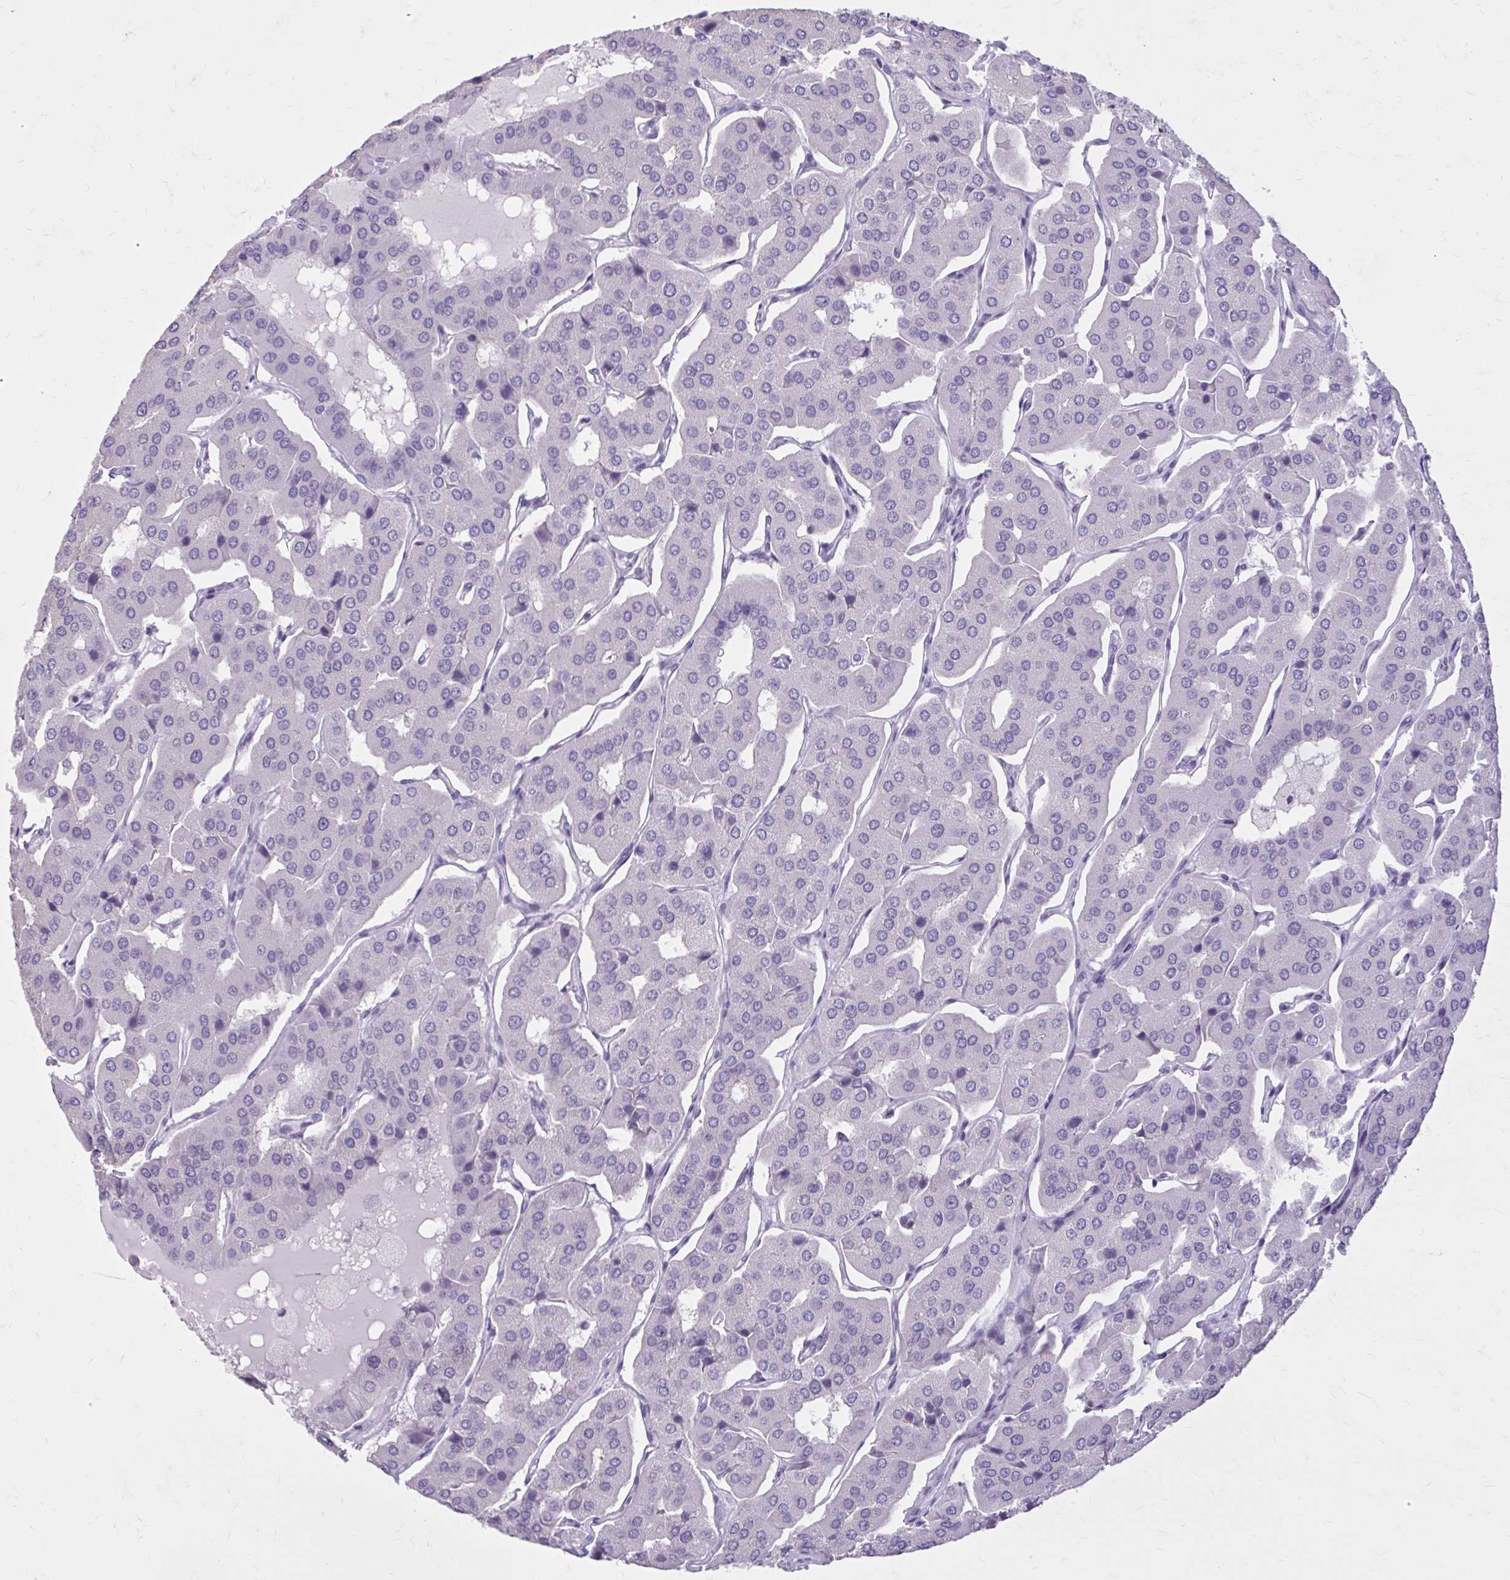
{"staining": {"intensity": "negative", "quantity": "none", "location": "none"}, "tissue": "parathyroid gland", "cell_type": "Glandular cells", "image_type": "normal", "snomed": [{"axis": "morphology", "description": "Normal tissue, NOS"}, {"axis": "morphology", "description": "Adenoma, NOS"}, {"axis": "topography", "description": "Parathyroid gland"}], "caption": "A histopathology image of parathyroid gland stained for a protein displays no brown staining in glandular cells. (DAB (3,3'-diaminobenzidine) IHC visualized using brightfield microscopy, high magnification).", "gene": "OR4B1", "patient": {"sex": "female", "age": 86}}